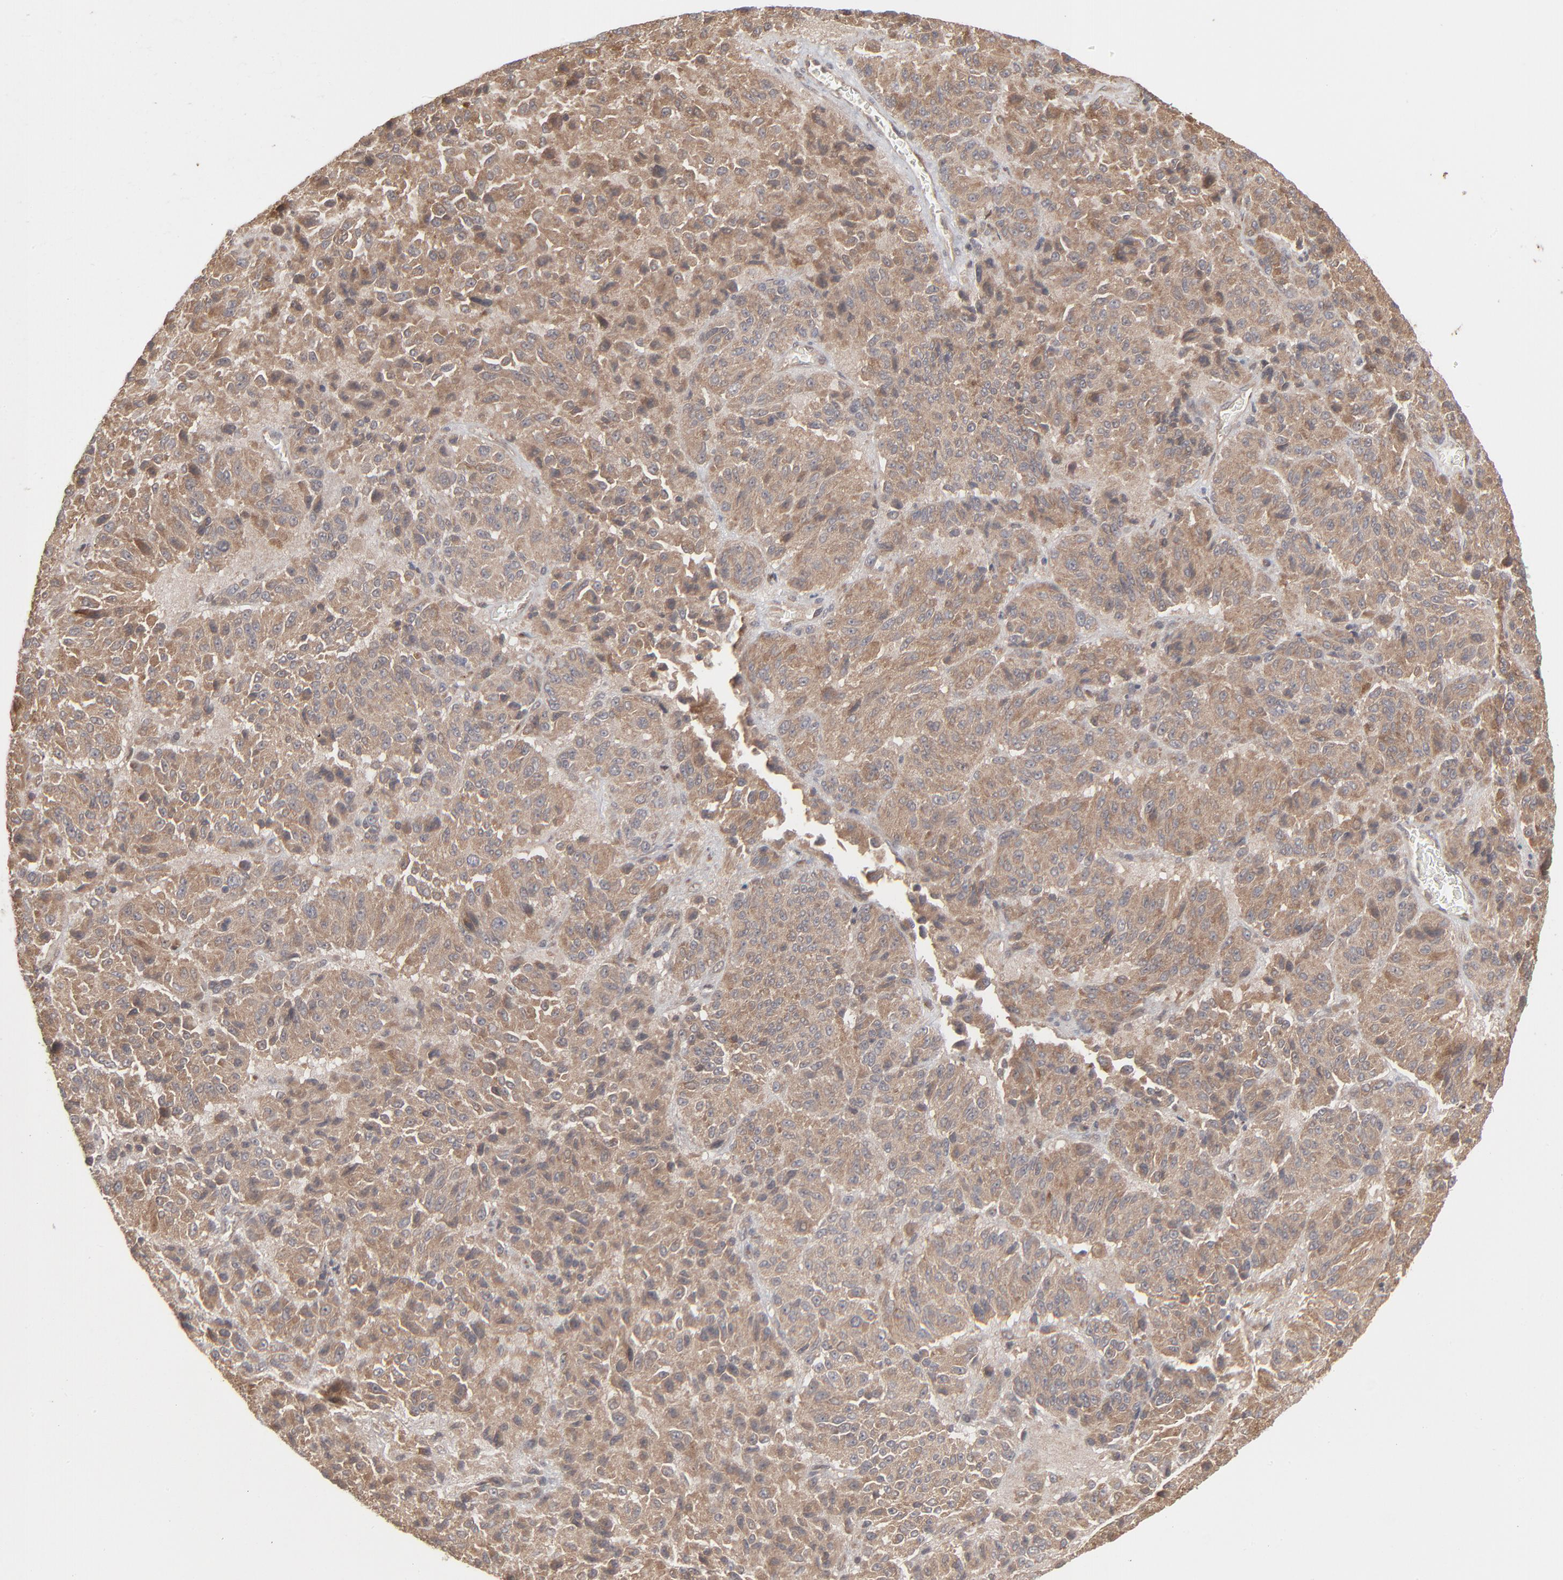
{"staining": {"intensity": "moderate", "quantity": ">75%", "location": "cytoplasmic/membranous"}, "tissue": "melanoma", "cell_type": "Tumor cells", "image_type": "cancer", "snomed": [{"axis": "morphology", "description": "Malignant melanoma, Metastatic site"}, {"axis": "topography", "description": "Lung"}], "caption": "High-magnification brightfield microscopy of malignant melanoma (metastatic site) stained with DAB (brown) and counterstained with hematoxylin (blue). tumor cells exhibit moderate cytoplasmic/membranous expression is appreciated in about>75% of cells.", "gene": "SCFD1", "patient": {"sex": "male", "age": 64}}